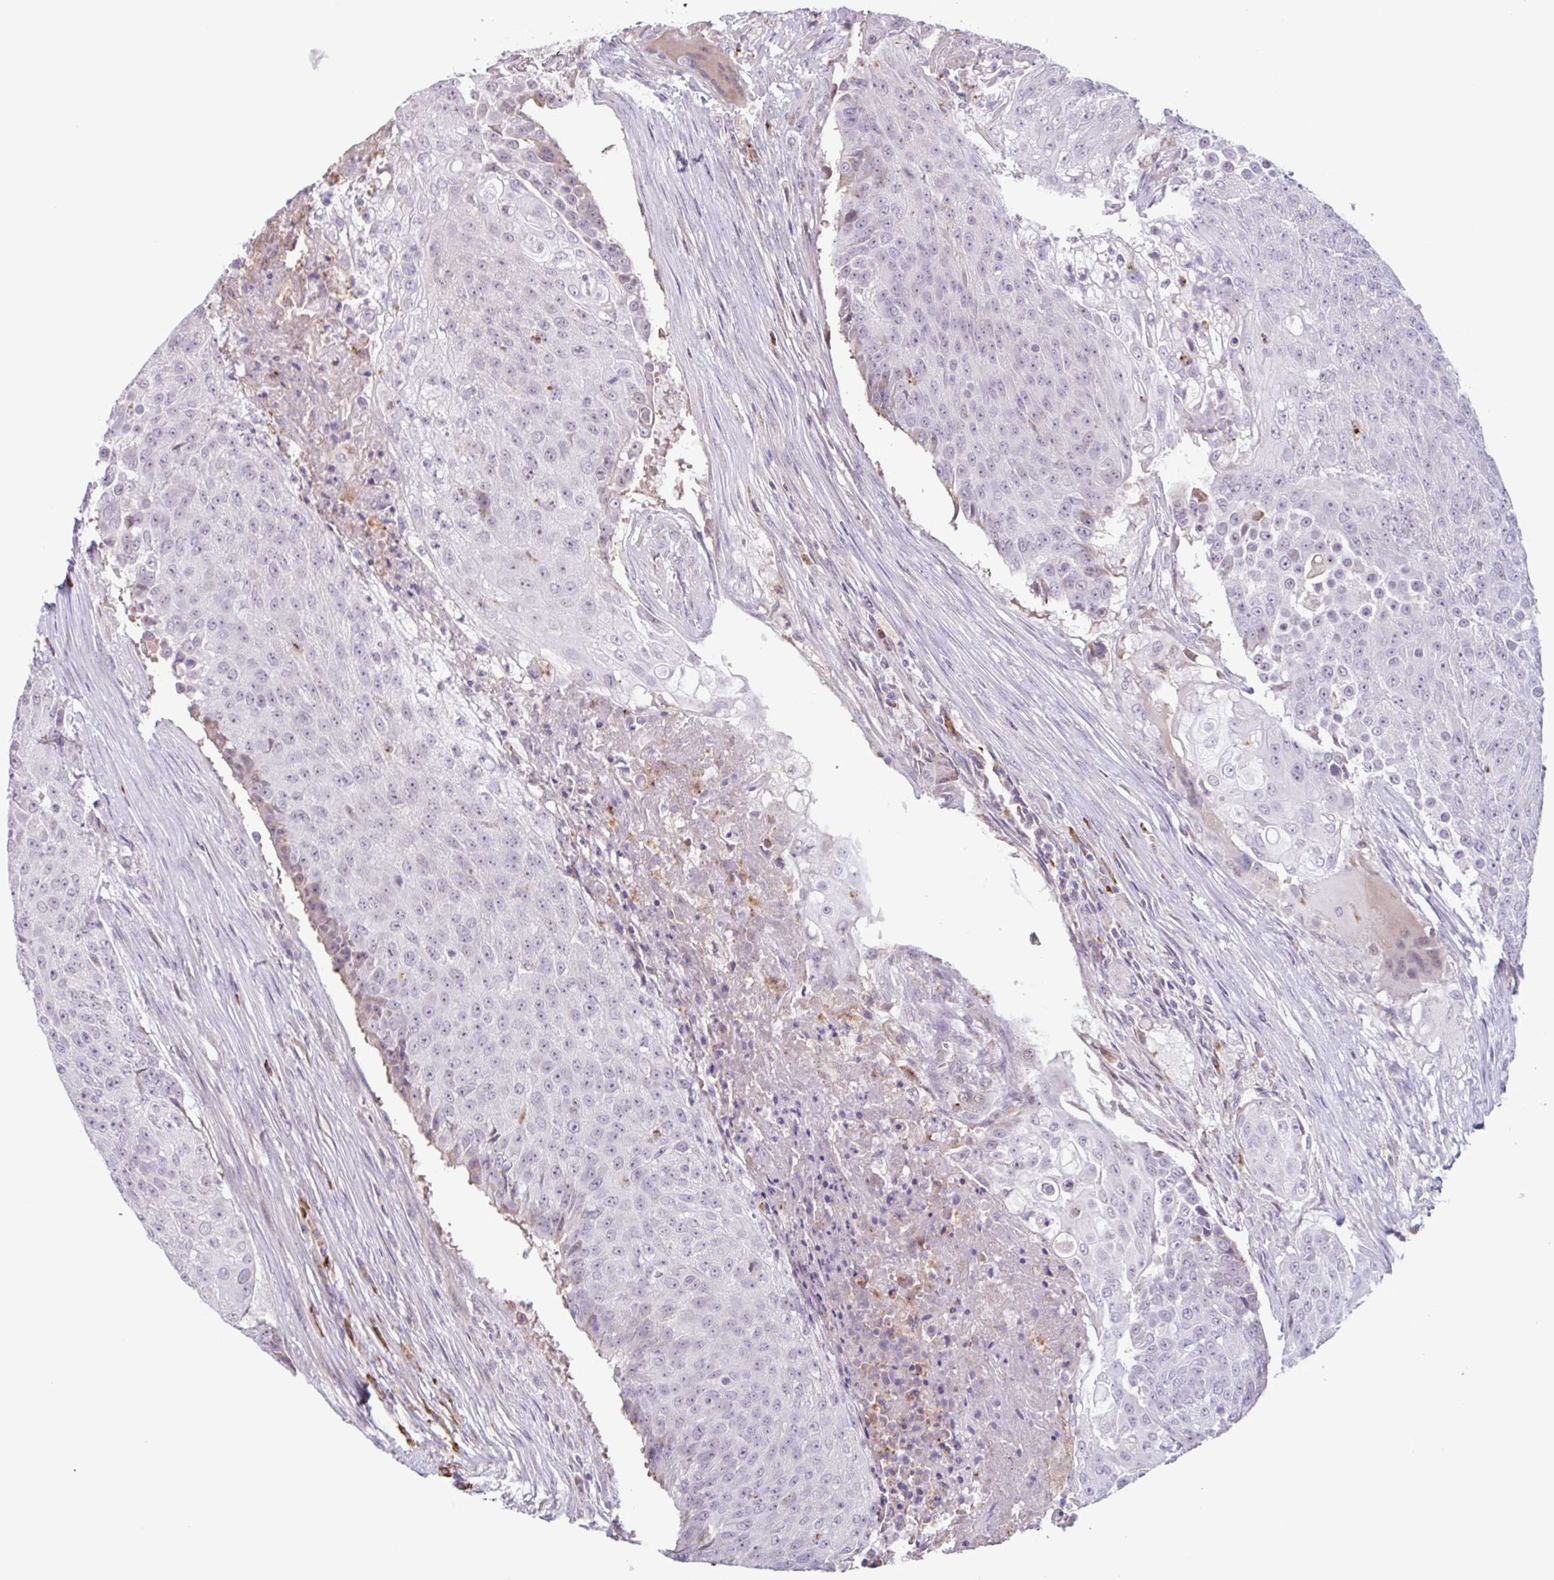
{"staining": {"intensity": "negative", "quantity": "none", "location": "none"}, "tissue": "urothelial cancer", "cell_type": "Tumor cells", "image_type": "cancer", "snomed": [{"axis": "morphology", "description": "Urothelial carcinoma, High grade"}, {"axis": "topography", "description": "Urinary bladder"}], "caption": "The photomicrograph demonstrates no significant expression in tumor cells of urothelial cancer.", "gene": "TAF1D", "patient": {"sex": "female", "age": 63}}